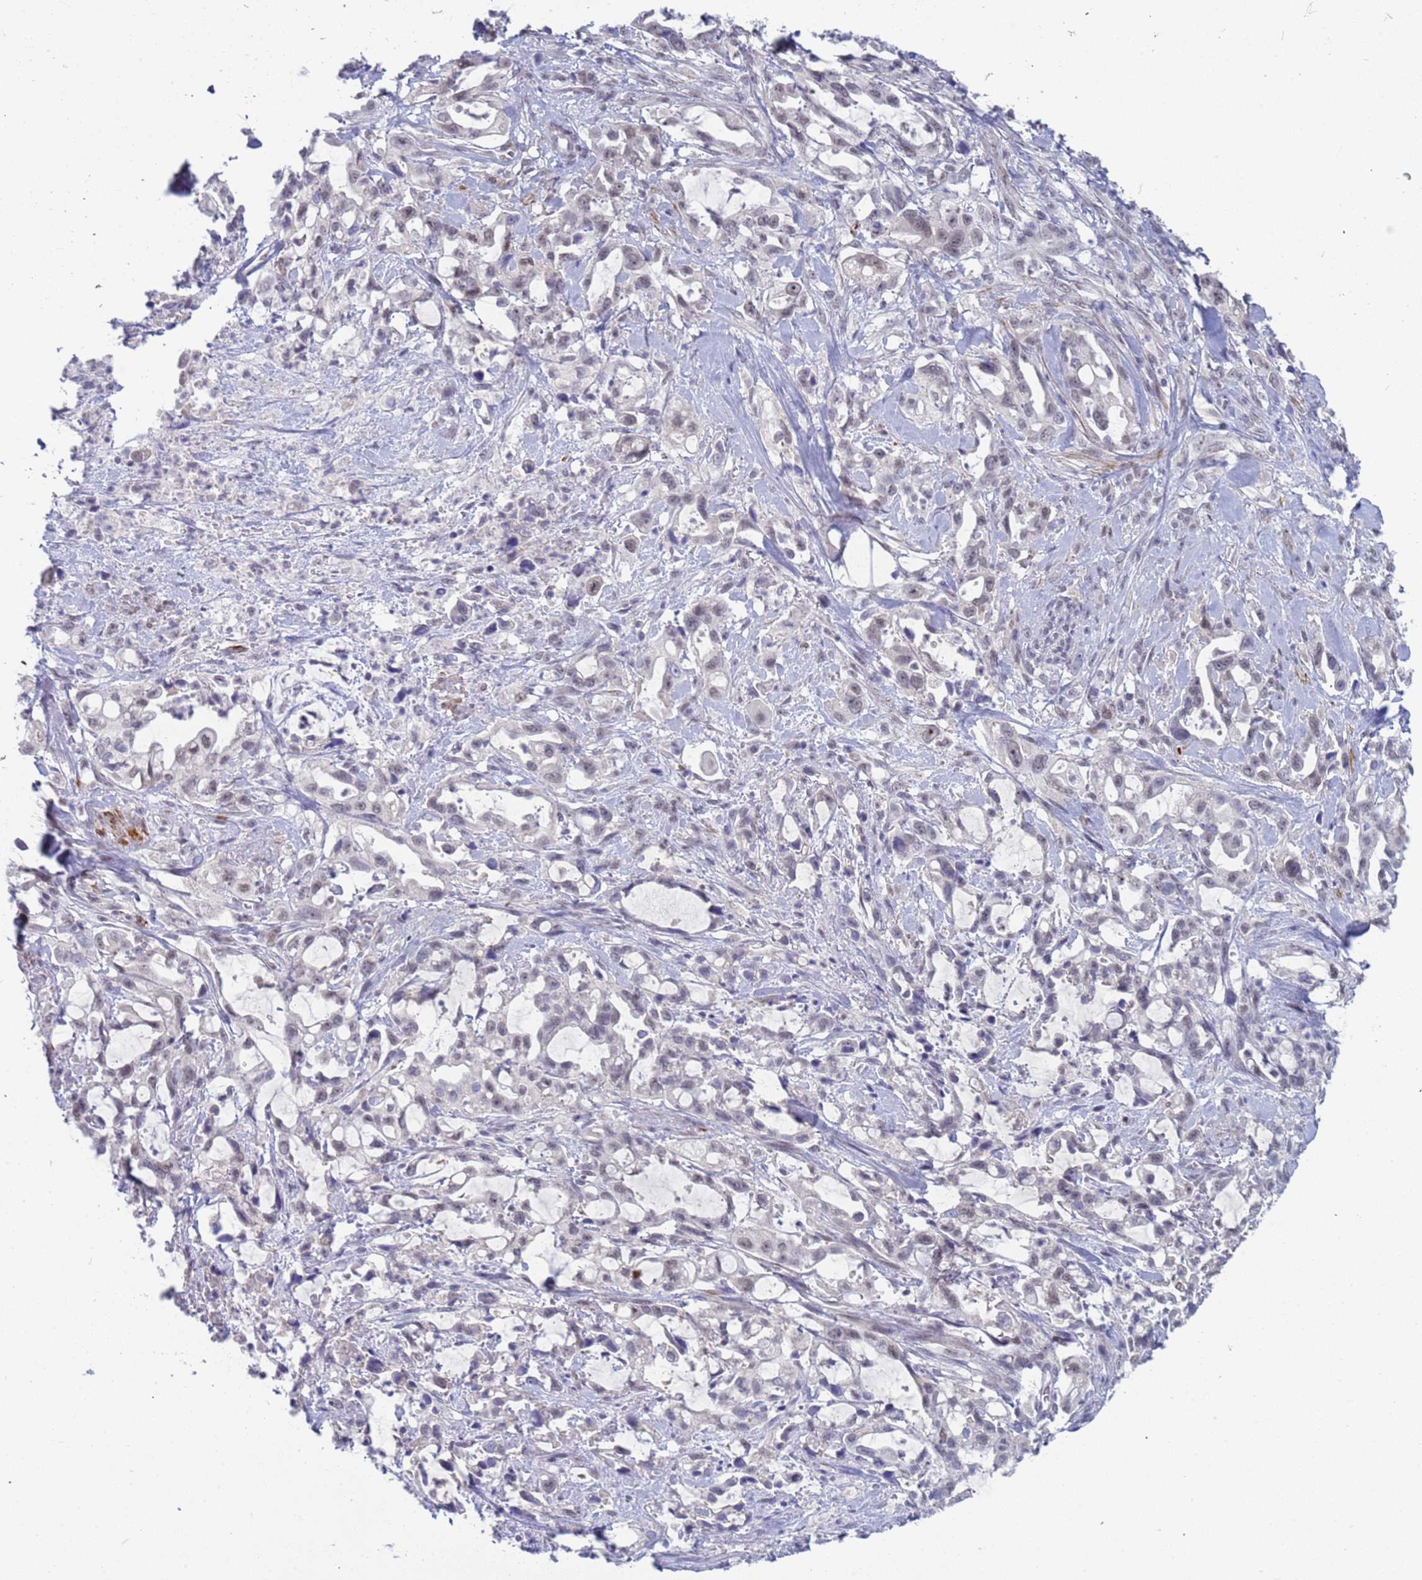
{"staining": {"intensity": "weak", "quantity": "<25%", "location": "nuclear"}, "tissue": "pancreatic cancer", "cell_type": "Tumor cells", "image_type": "cancer", "snomed": [{"axis": "morphology", "description": "Adenocarcinoma, NOS"}, {"axis": "topography", "description": "Pancreas"}], "caption": "Tumor cells are negative for protein expression in human pancreatic cancer.", "gene": "CXorf65", "patient": {"sex": "female", "age": 61}}